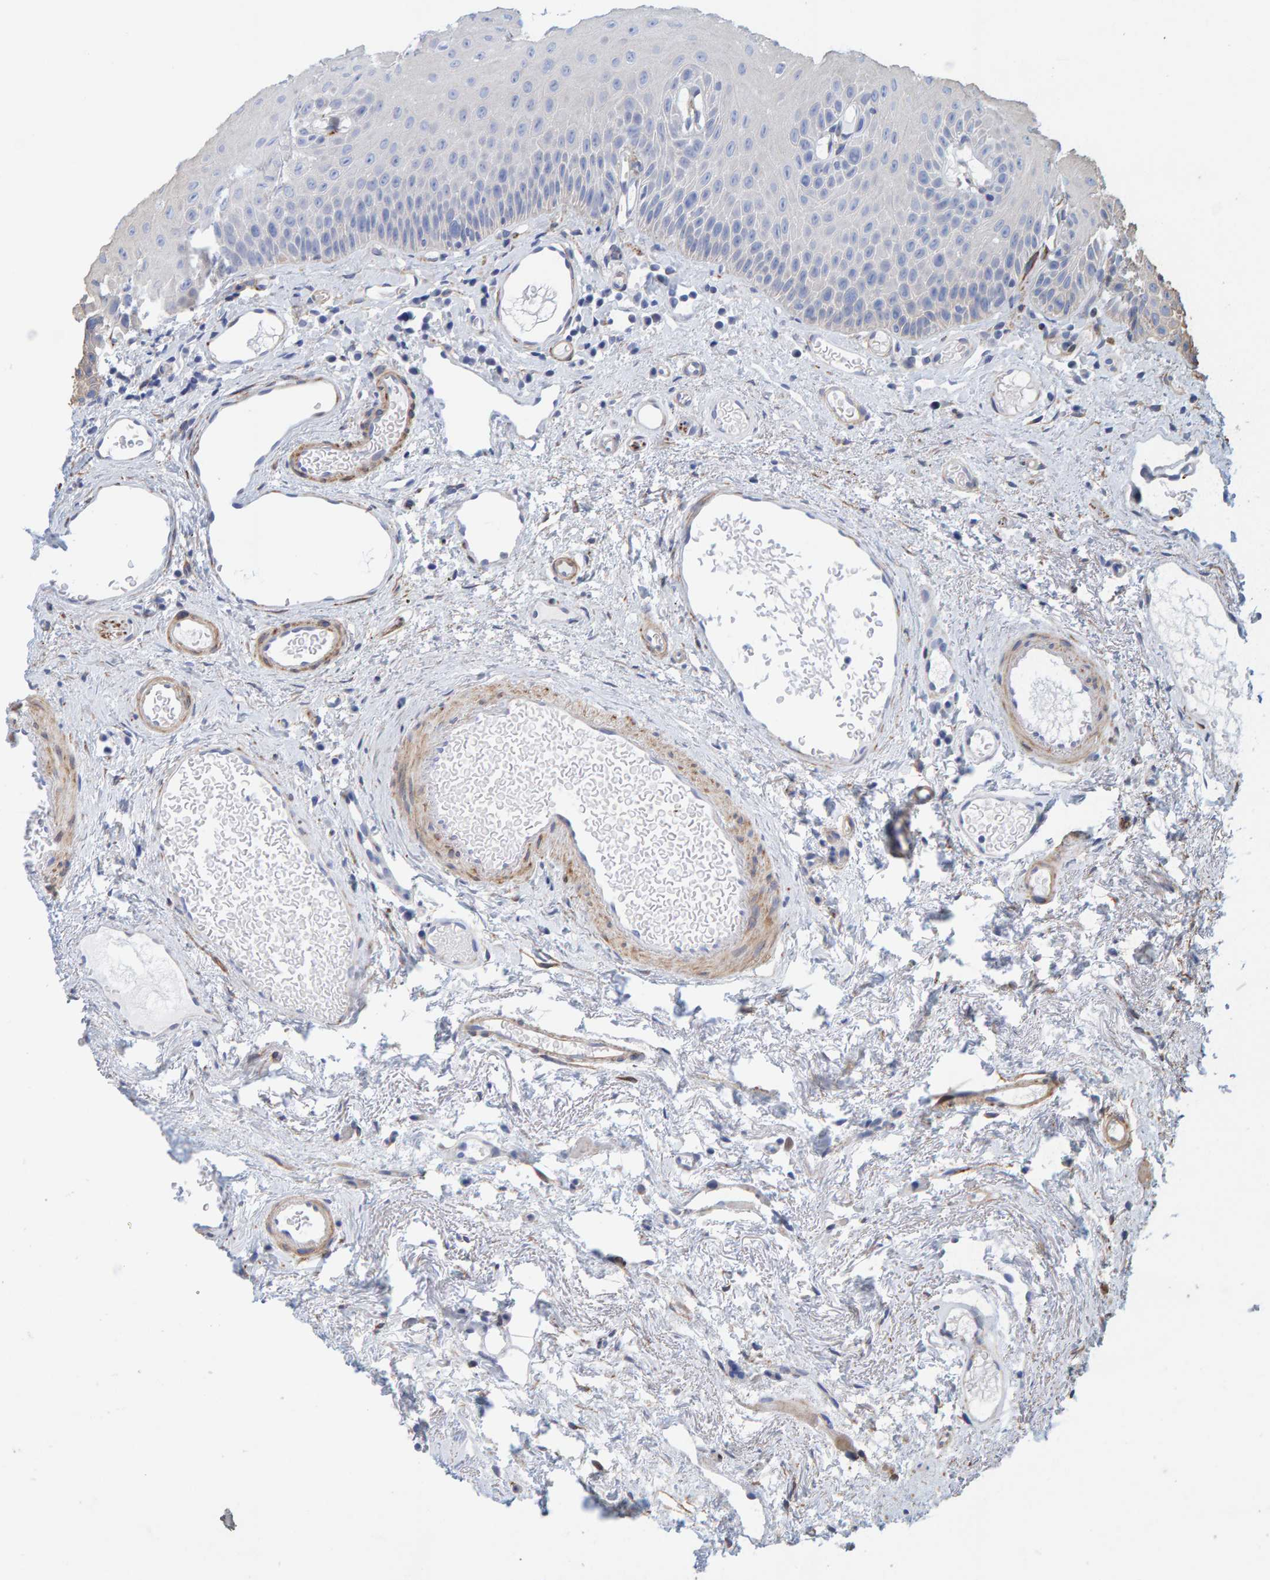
{"staining": {"intensity": "weak", "quantity": "<25%", "location": "cytoplasmic/membranous"}, "tissue": "oral mucosa", "cell_type": "Squamous epithelial cells", "image_type": "normal", "snomed": [{"axis": "morphology", "description": "Normal tissue, NOS"}, {"axis": "topography", "description": "Skeletal muscle"}, {"axis": "topography", "description": "Oral tissue"}, {"axis": "topography", "description": "Peripheral nerve tissue"}], "caption": "Immunohistochemical staining of benign oral mucosa shows no significant staining in squamous epithelial cells. Brightfield microscopy of immunohistochemistry (IHC) stained with DAB (brown) and hematoxylin (blue), captured at high magnification.", "gene": "MAP1B", "patient": {"sex": "female", "age": 84}}